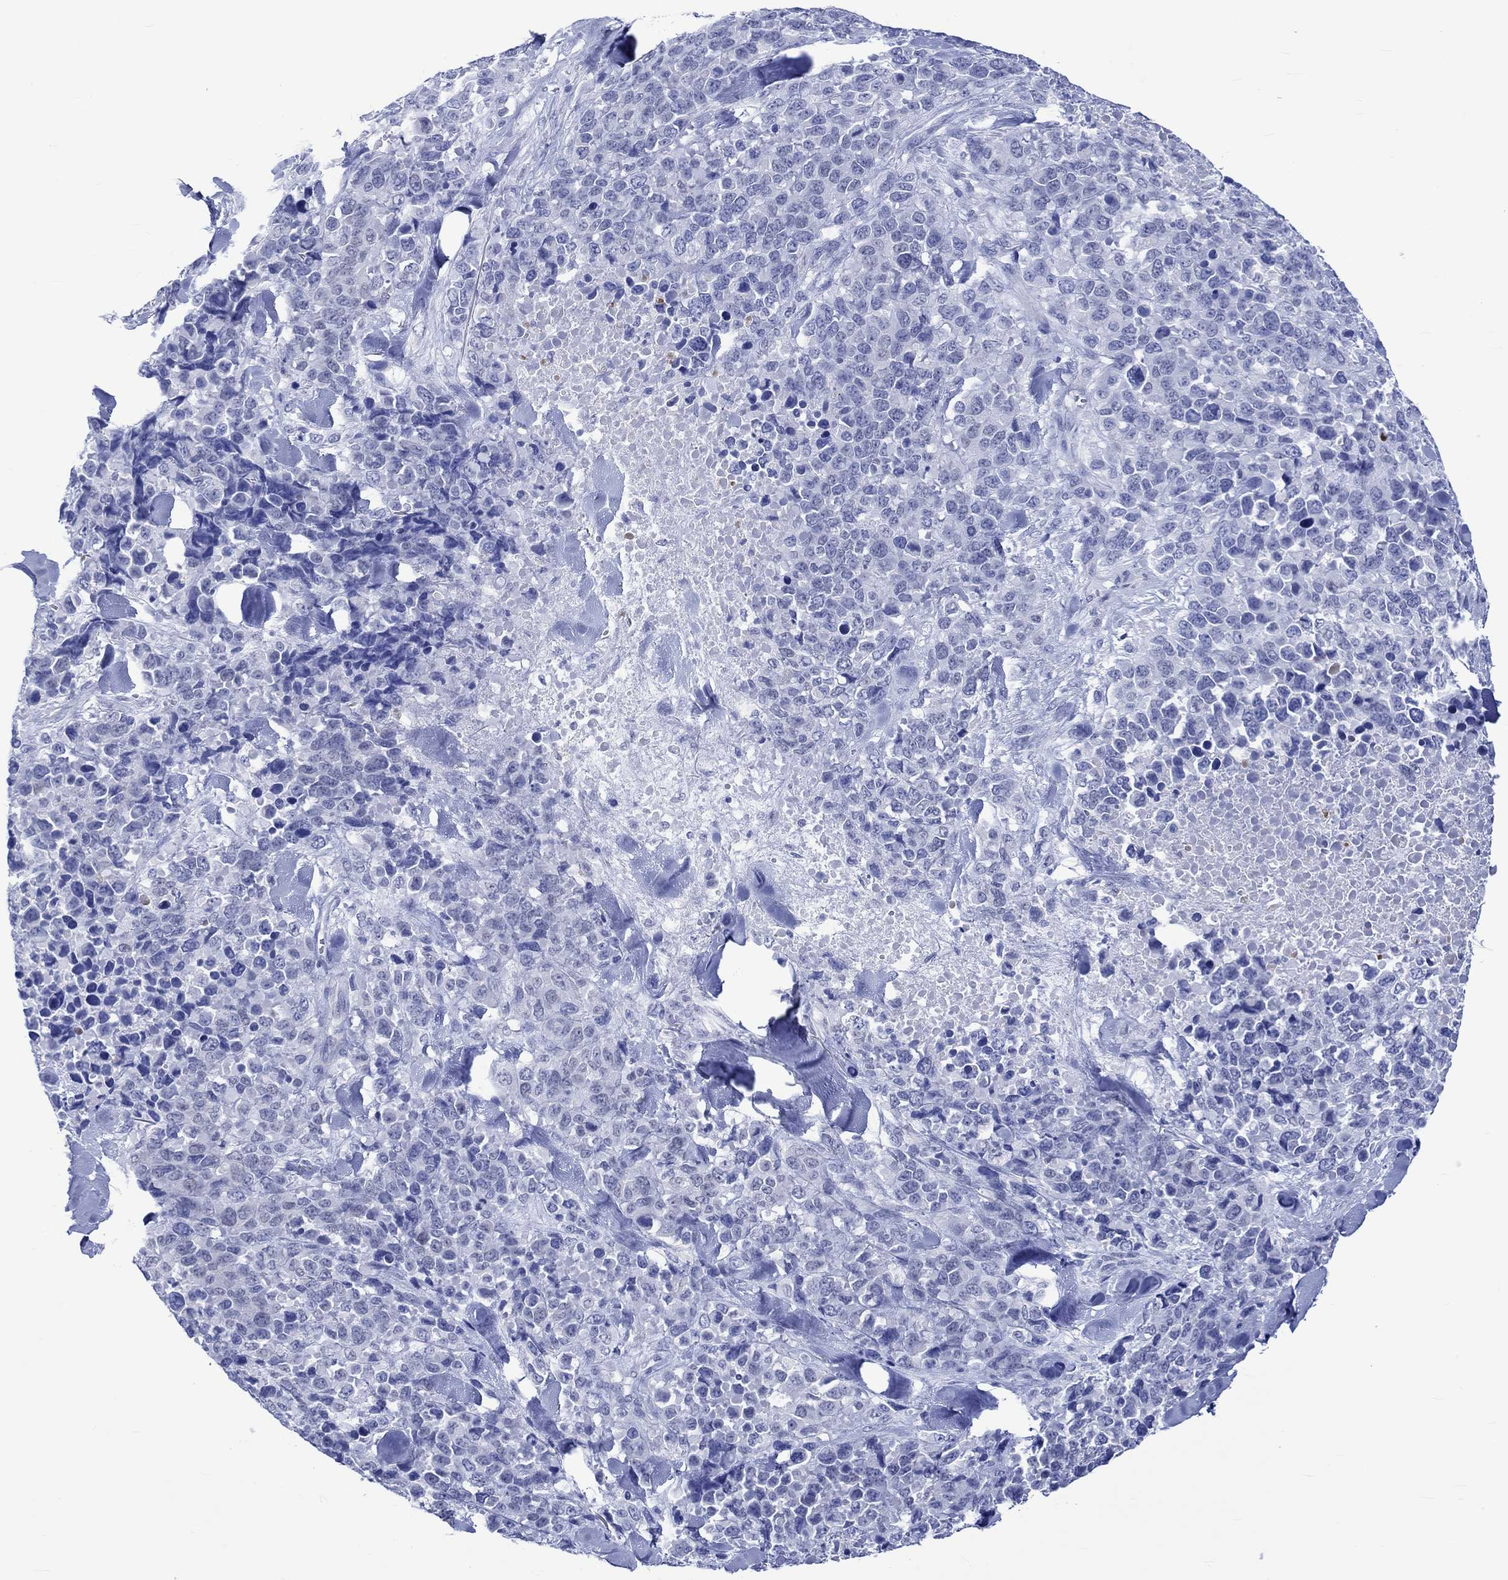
{"staining": {"intensity": "negative", "quantity": "none", "location": "none"}, "tissue": "melanoma", "cell_type": "Tumor cells", "image_type": "cancer", "snomed": [{"axis": "morphology", "description": "Malignant melanoma, Metastatic site"}, {"axis": "topography", "description": "Skin"}], "caption": "Immunohistochemistry (IHC) photomicrograph of melanoma stained for a protein (brown), which demonstrates no staining in tumor cells.", "gene": "KLHL33", "patient": {"sex": "male", "age": 84}}